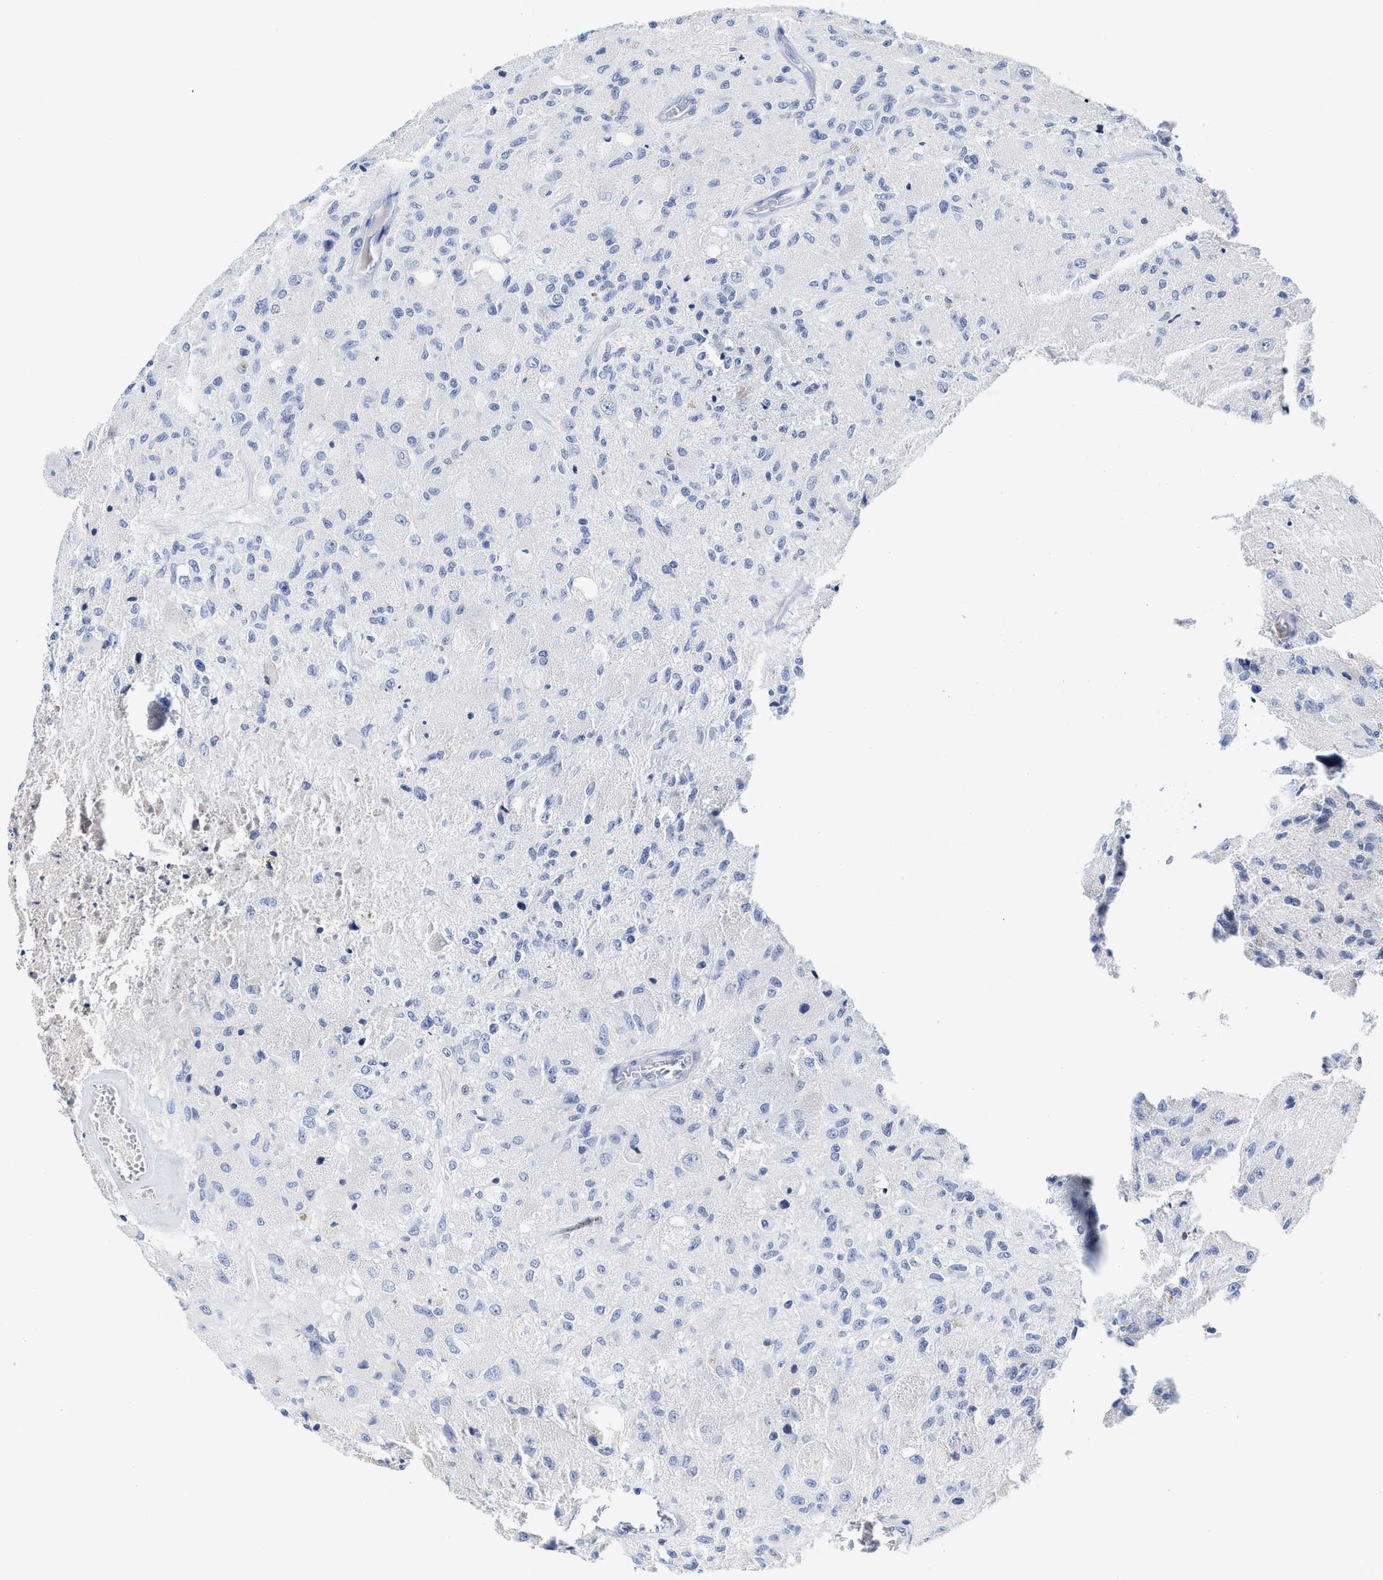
{"staining": {"intensity": "negative", "quantity": "none", "location": "none"}, "tissue": "glioma", "cell_type": "Tumor cells", "image_type": "cancer", "snomed": [{"axis": "morphology", "description": "Normal tissue, NOS"}, {"axis": "morphology", "description": "Glioma, malignant, High grade"}, {"axis": "topography", "description": "Cerebral cortex"}], "caption": "High magnification brightfield microscopy of glioma stained with DAB (brown) and counterstained with hematoxylin (blue): tumor cells show no significant staining.", "gene": "C2", "patient": {"sex": "male", "age": 77}}